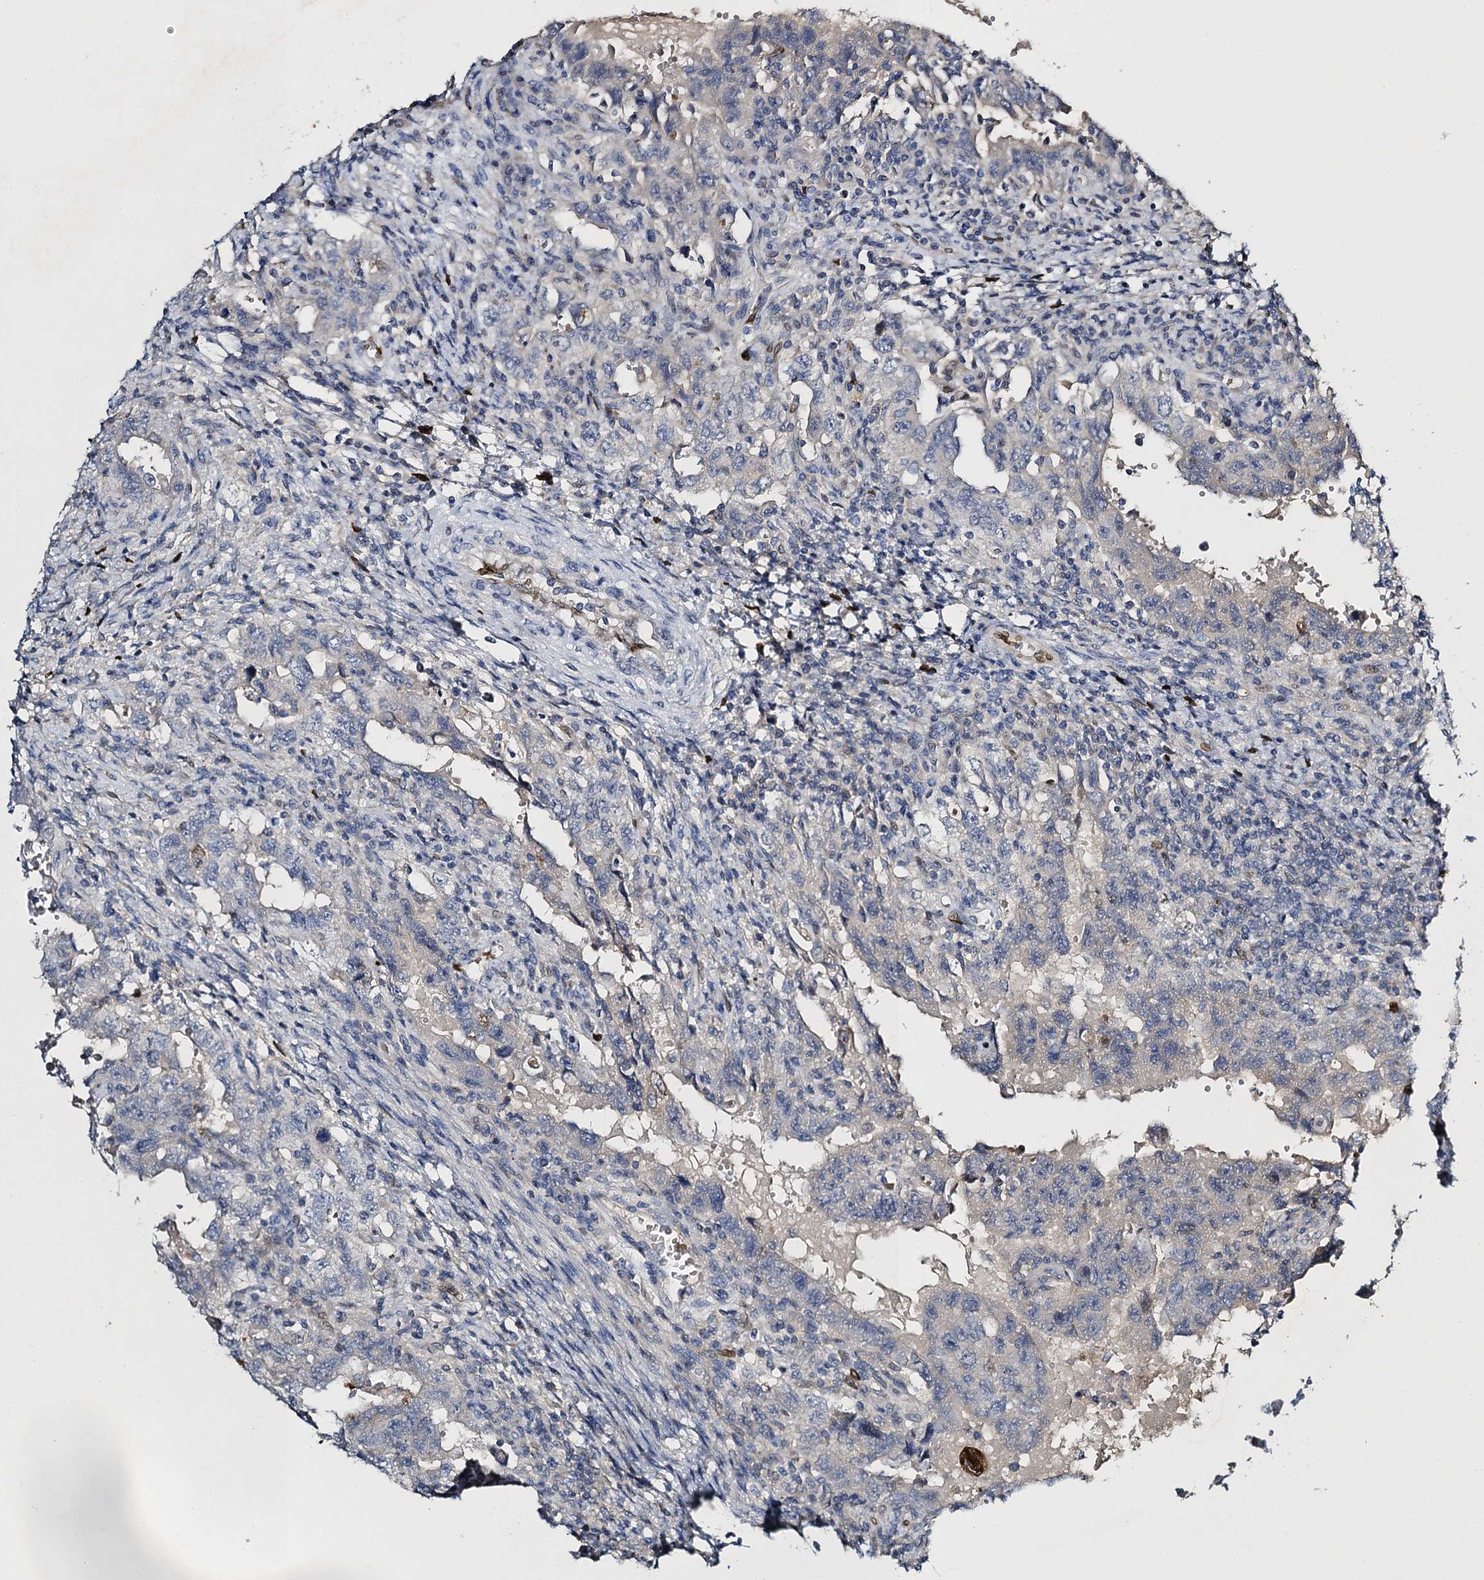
{"staining": {"intensity": "negative", "quantity": "none", "location": "none"}, "tissue": "testis cancer", "cell_type": "Tumor cells", "image_type": "cancer", "snomed": [{"axis": "morphology", "description": "Carcinoma, Embryonal, NOS"}, {"axis": "topography", "description": "Testis"}], "caption": "IHC of human testis cancer (embryonal carcinoma) demonstrates no positivity in tumor cells. (DAB immunohistochemistry (IHC), high magnification).", "gene": "SLC11A2", "patient": {"sex": "male", "age": 26}}